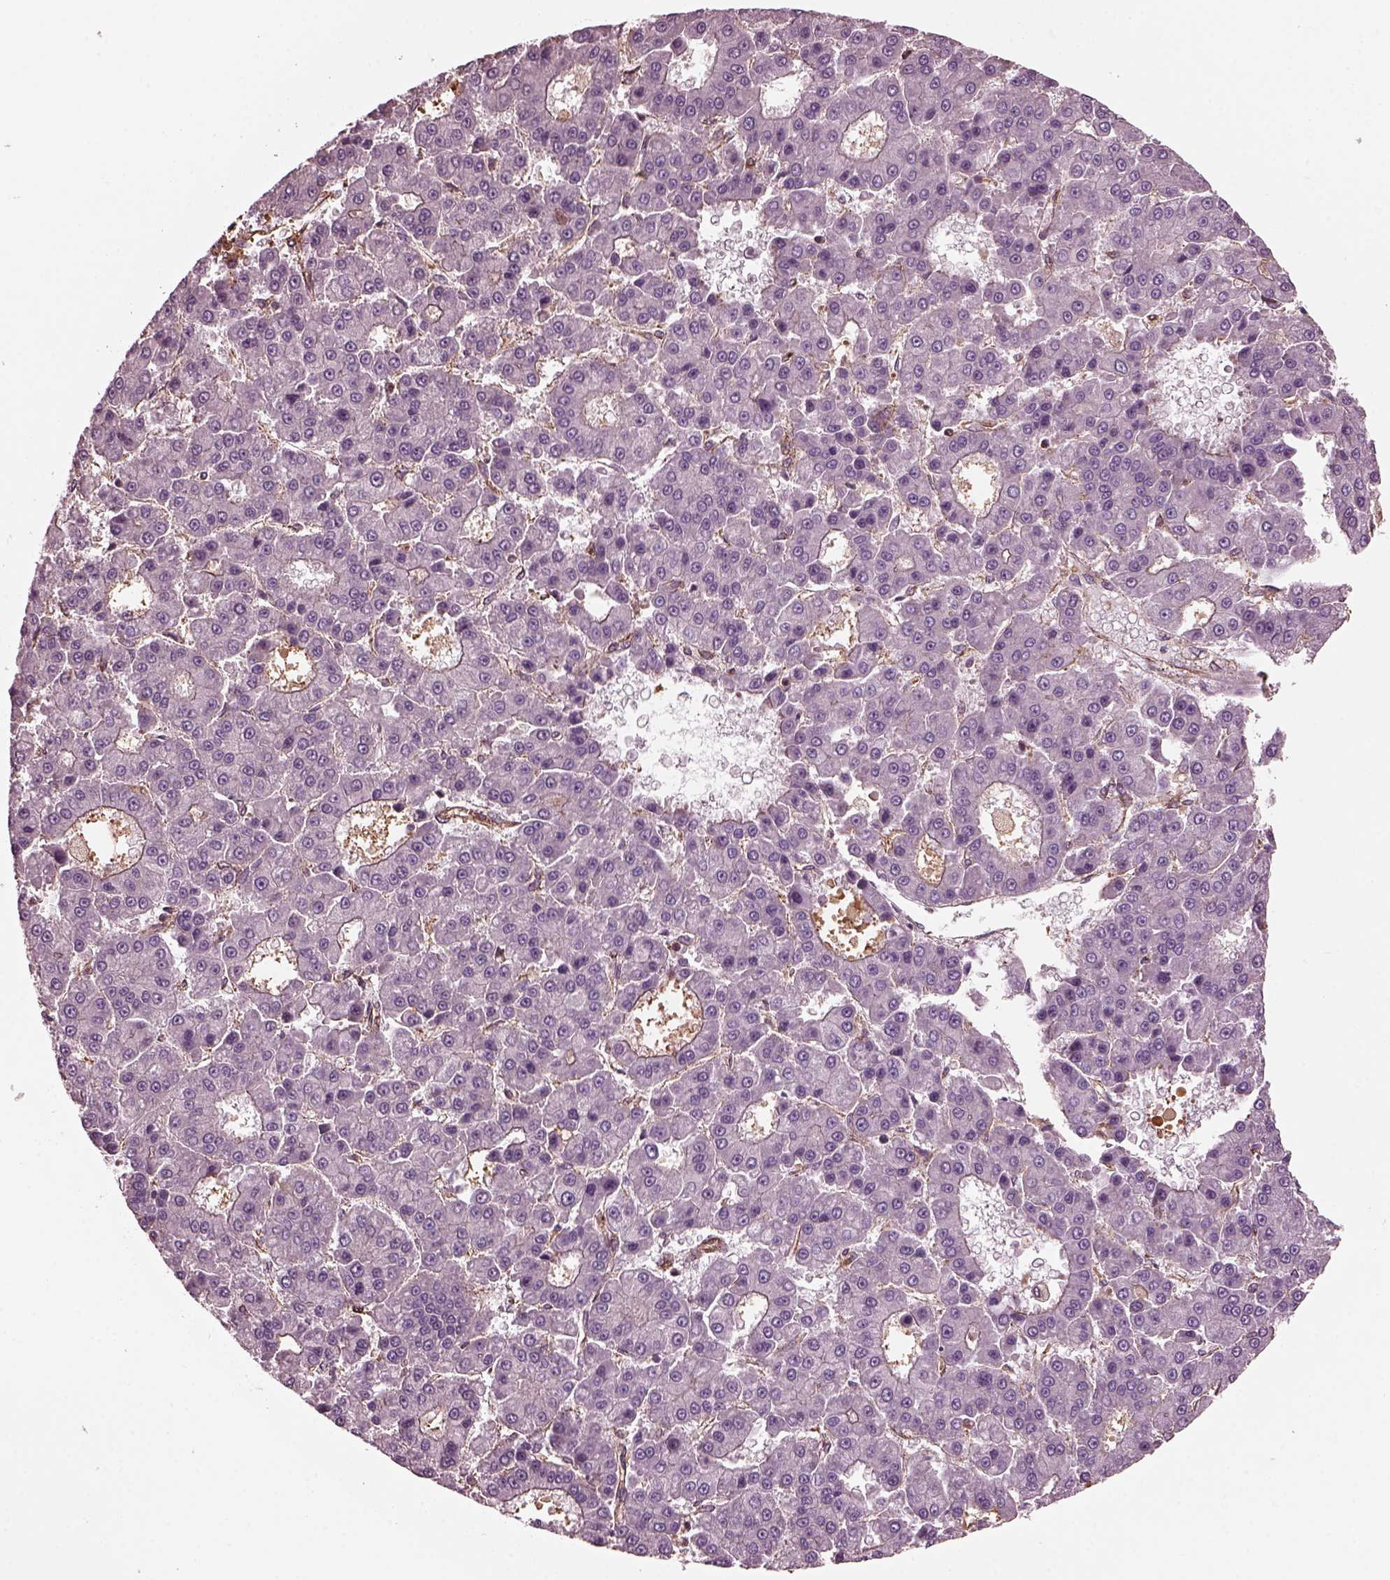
{"staining": {"intensity": "weak", "quantity": "<25%", "location": "cytoplasmic/membranous"}, "tissue": "liver cancer", "cell_type": "Tumor cells", "image_type": "cancer", "snomed": [{"axis": "morphology", "description": "Carcinoma, Hepatocellular, NOS"}, {"axis": "topography", "description": "Liver"}], "caption": "Photomicrograph shows no significant protein positivity in tumor cells of hepatocellular carcinoma (liver).", "gene": "MYL6", "patient": {"sex": "male", "age": 70}}